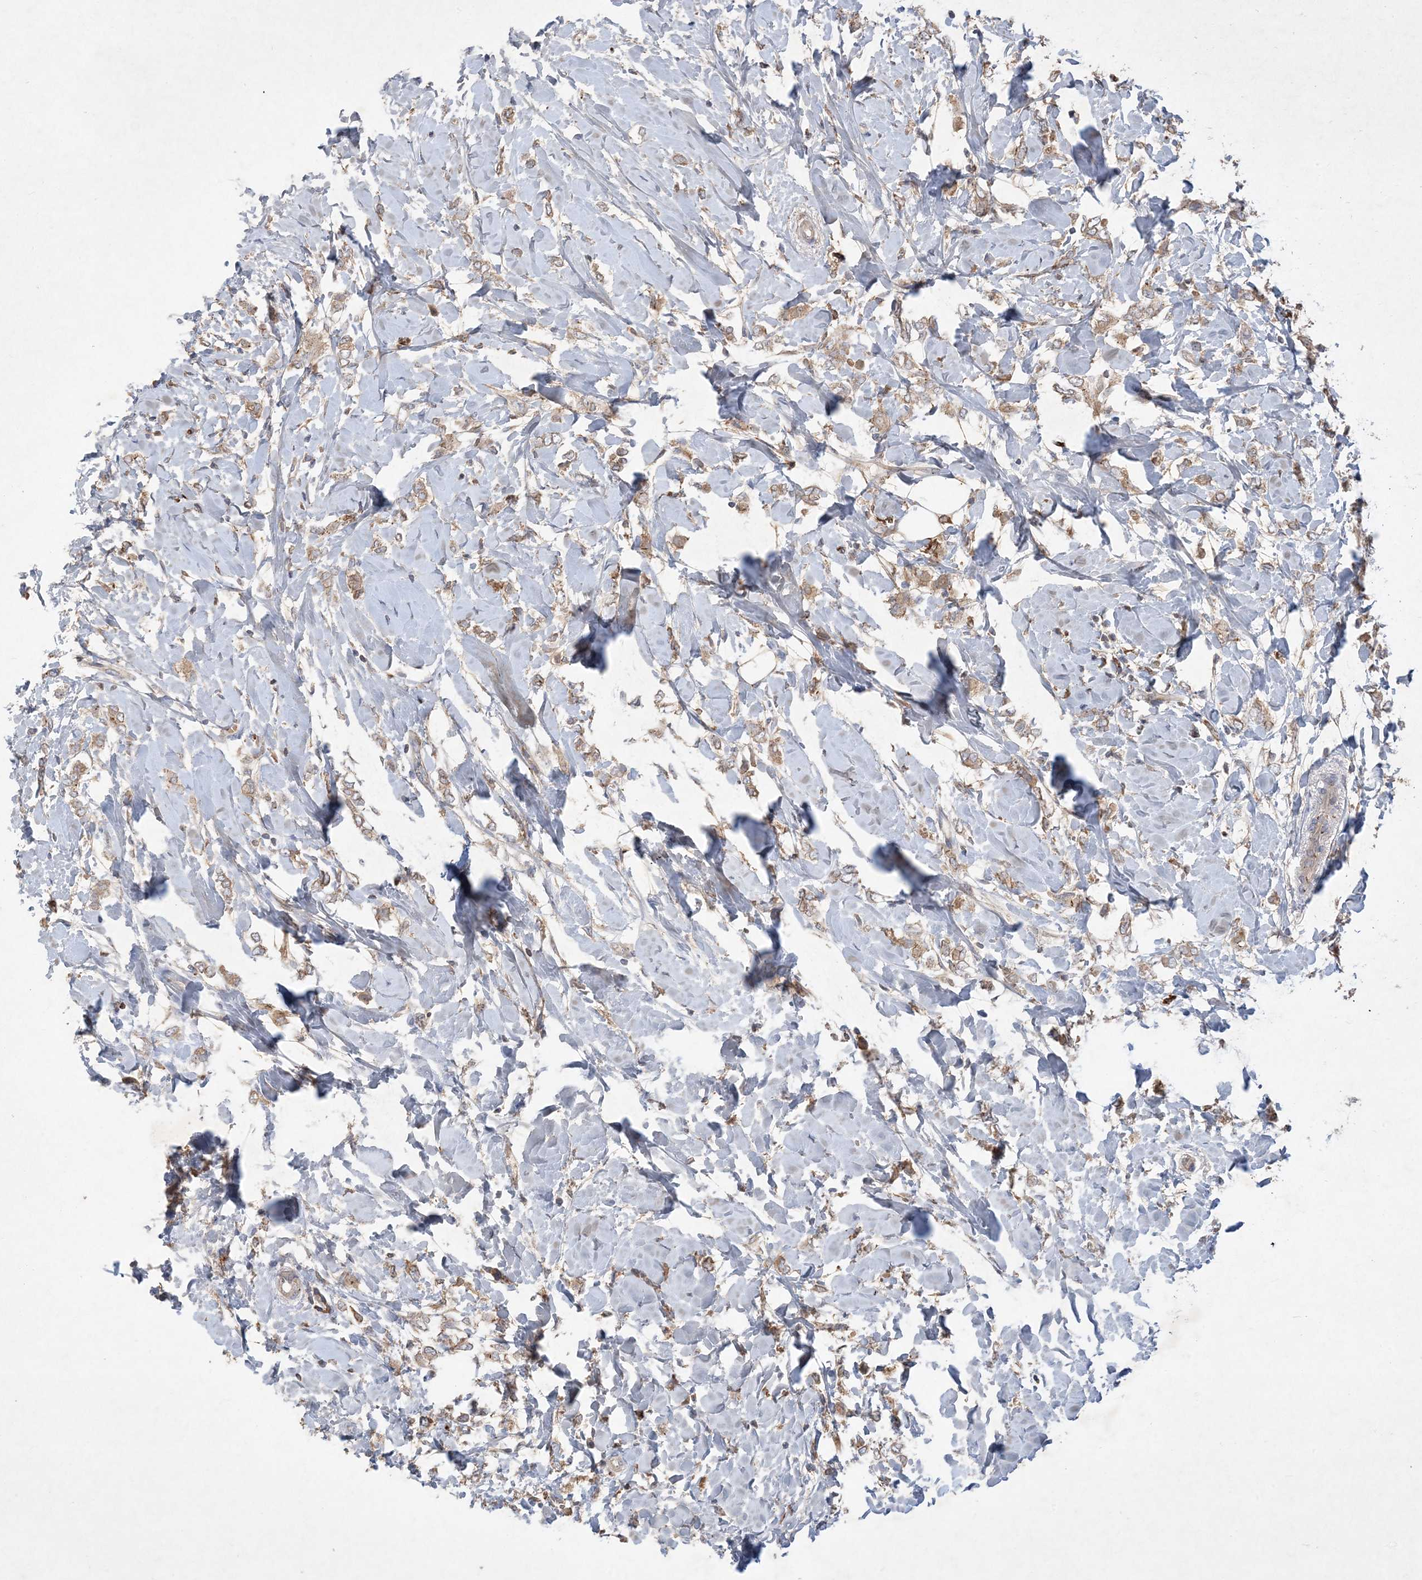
{"staining": {"intensity": "weak", "quantity": ">75%", "location": "cytoplasmic/membranous"}, "tissue": "breast cancer", "cell_type": "Tumor cells", "image_type": "cancer", "snomed": [{"axis": "morphology", "description": "Normal tissue, NOS"}, {"axis": "morphology", "description": "Lobular carcinoma"}, {"axis": "topography", "description": "Breast"}], "caption": "An image showing weak cytoplasmic/membranous staining in approximately >75% of tumor cells in breast cancer, as visualized by brown immunohistochemical staining.", "gene": "MASP2", "patient": {"sex": "female", "age": 47}}